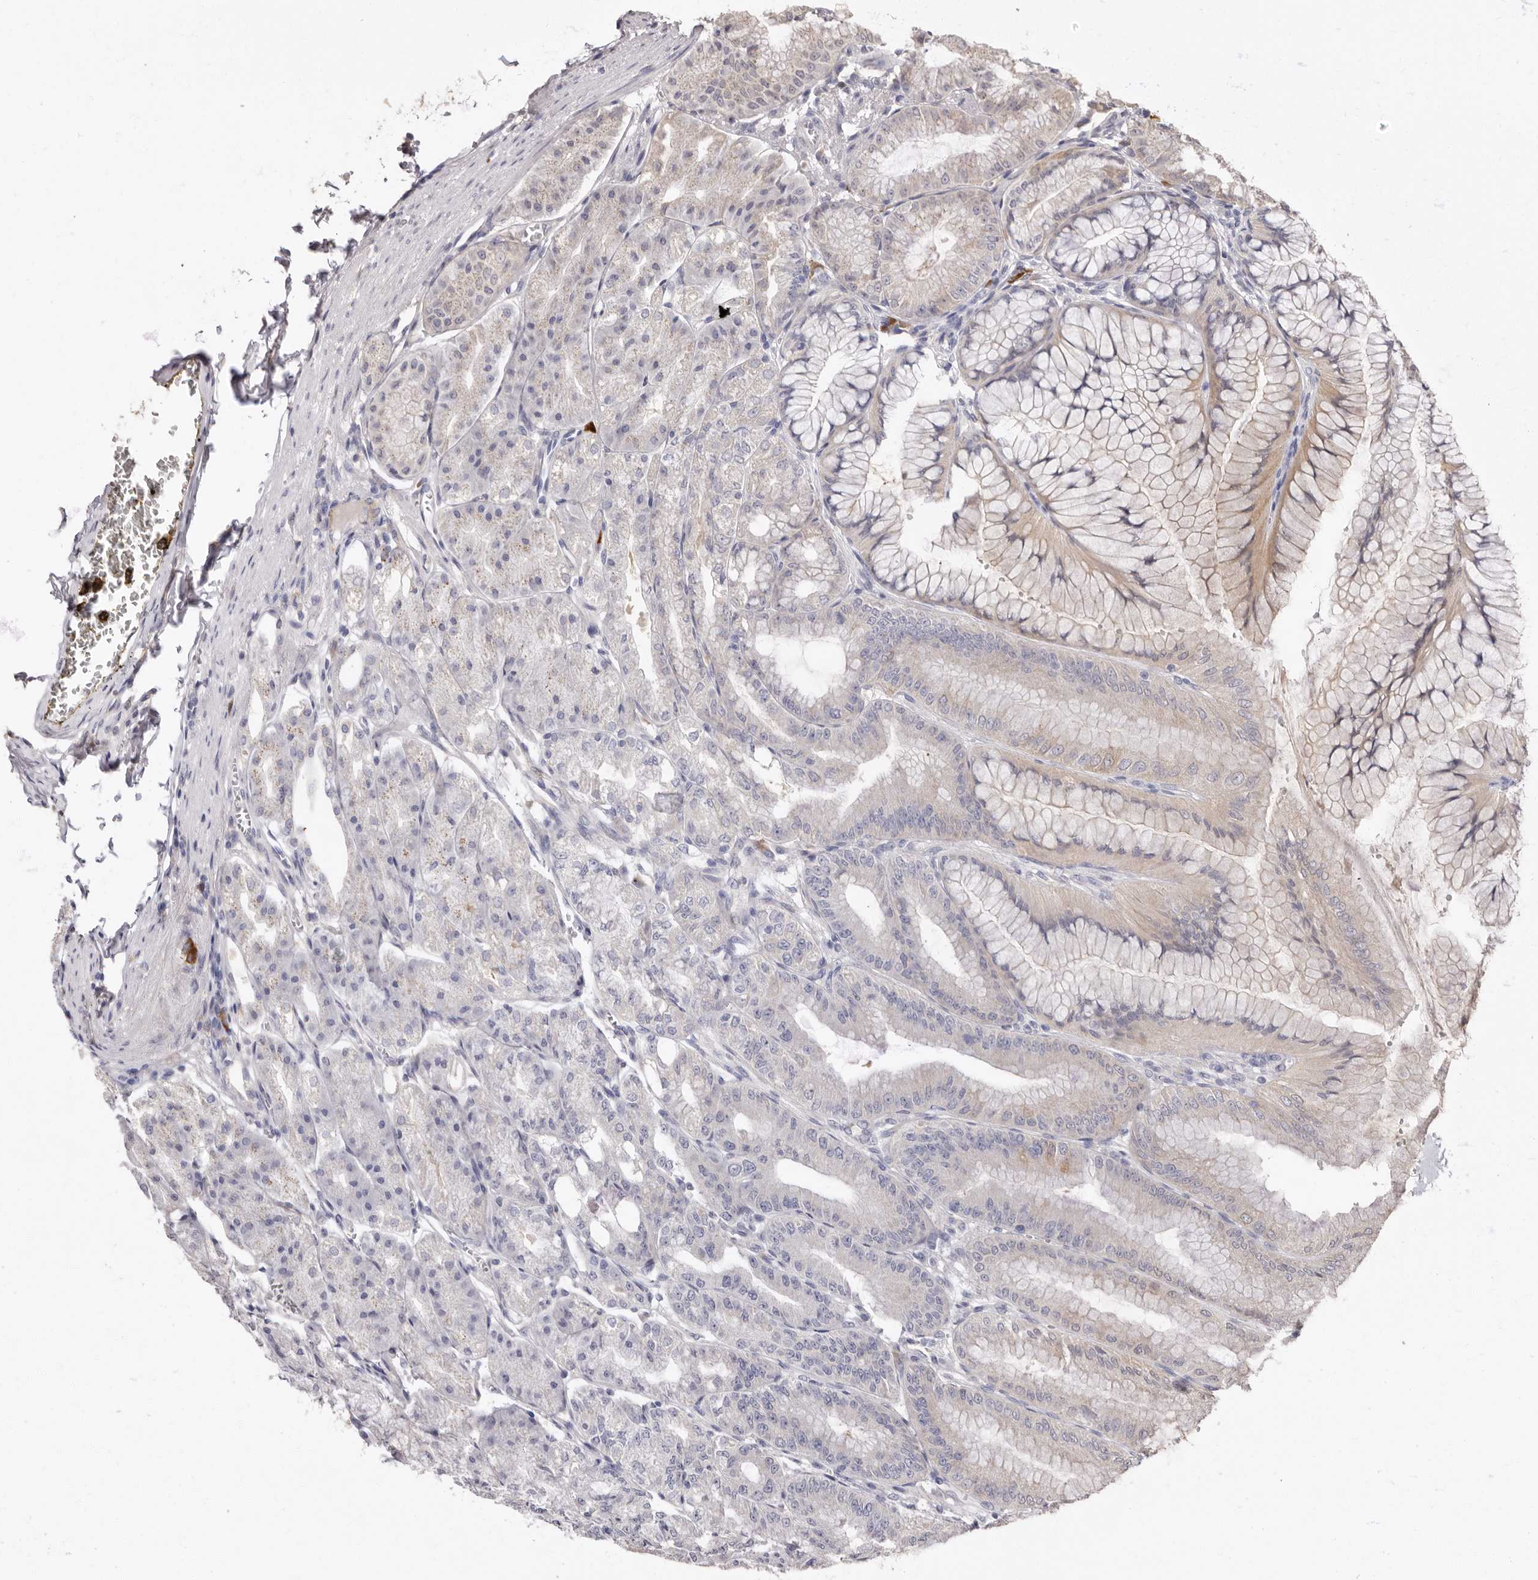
{"staining": {"intensity": "weak", "quantity": "<25%", "location": "cytoplasmic/membranous"}, "tissue": "stomach", "cell_type": "Glandular cells", "image_type": "normal", "snomed": [{"axis": "morphology", "description": "Normal tissue, NOS"}, {"axis": "topography", "description": "Stomach, lower"}], "caption": "An immunohistochemistry micrograph of normal stomach is shown. There is no staining in glandular cells of stomach. (DAB immunohistochemistry (IHC), high magnification).", "gene": "SULT1E1", "patient": {"sex": "male", "age": 71}}